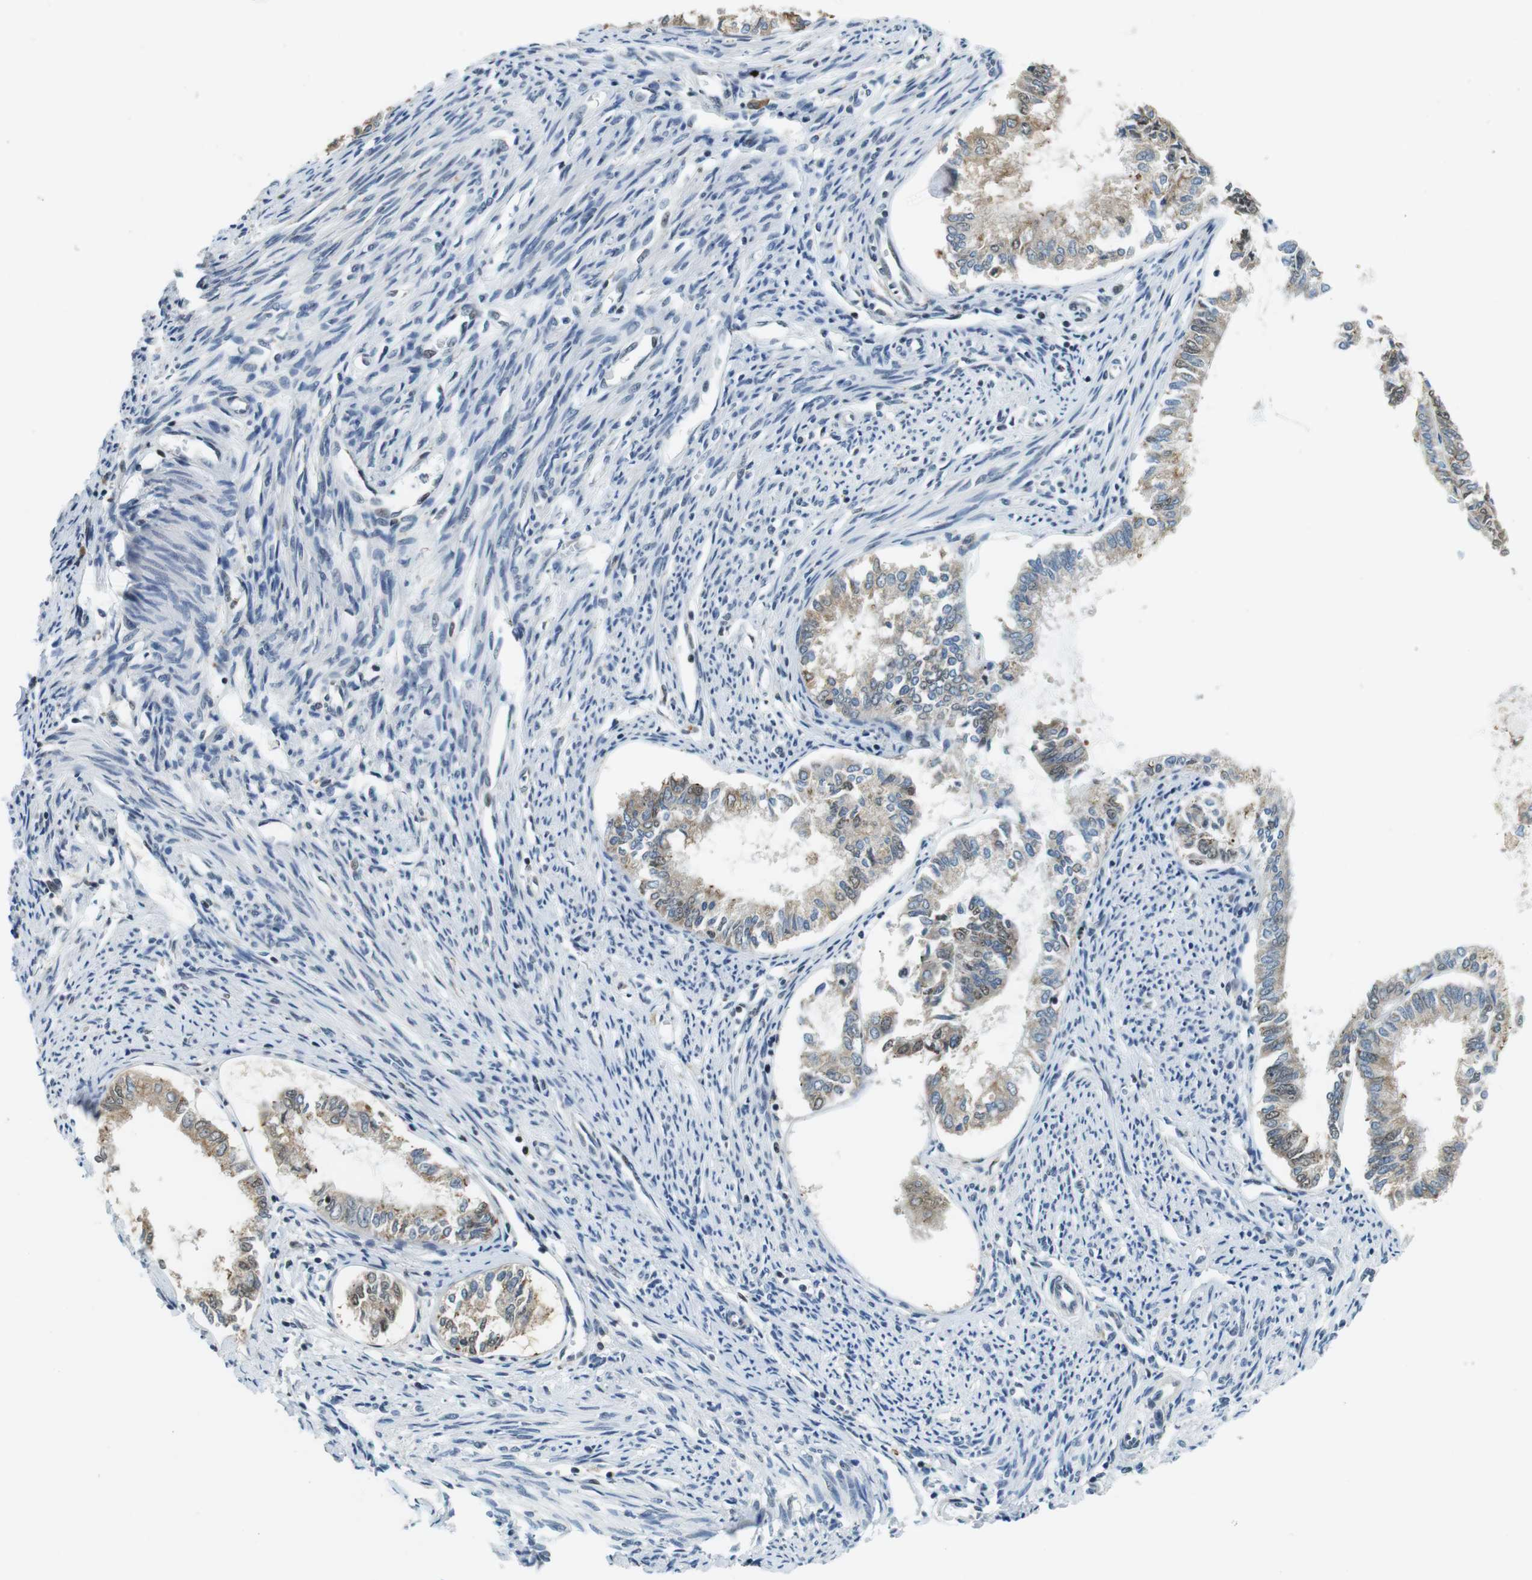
{"staining": {"intensity": "weak", "quantity": "25%-75%", "location": "nuclear"}, "tissue": "endometrial cancer", "cell_type": "Tumor cells", "image_type": "cancer", "snomed": [{"axis": "morphology", "description": "Adenocarcinoma, NOS"}, {"axis": "topography", "description": "Endometrium"}], "caption": "An IHC image of tumor tissue is shown. Protein staining in brown highlights weak nuclear positivity in adenocarcinoma (endometrial) within tumor cells.", "gene": "RNF38", "patient": {"sex": "female", "age": 86}}